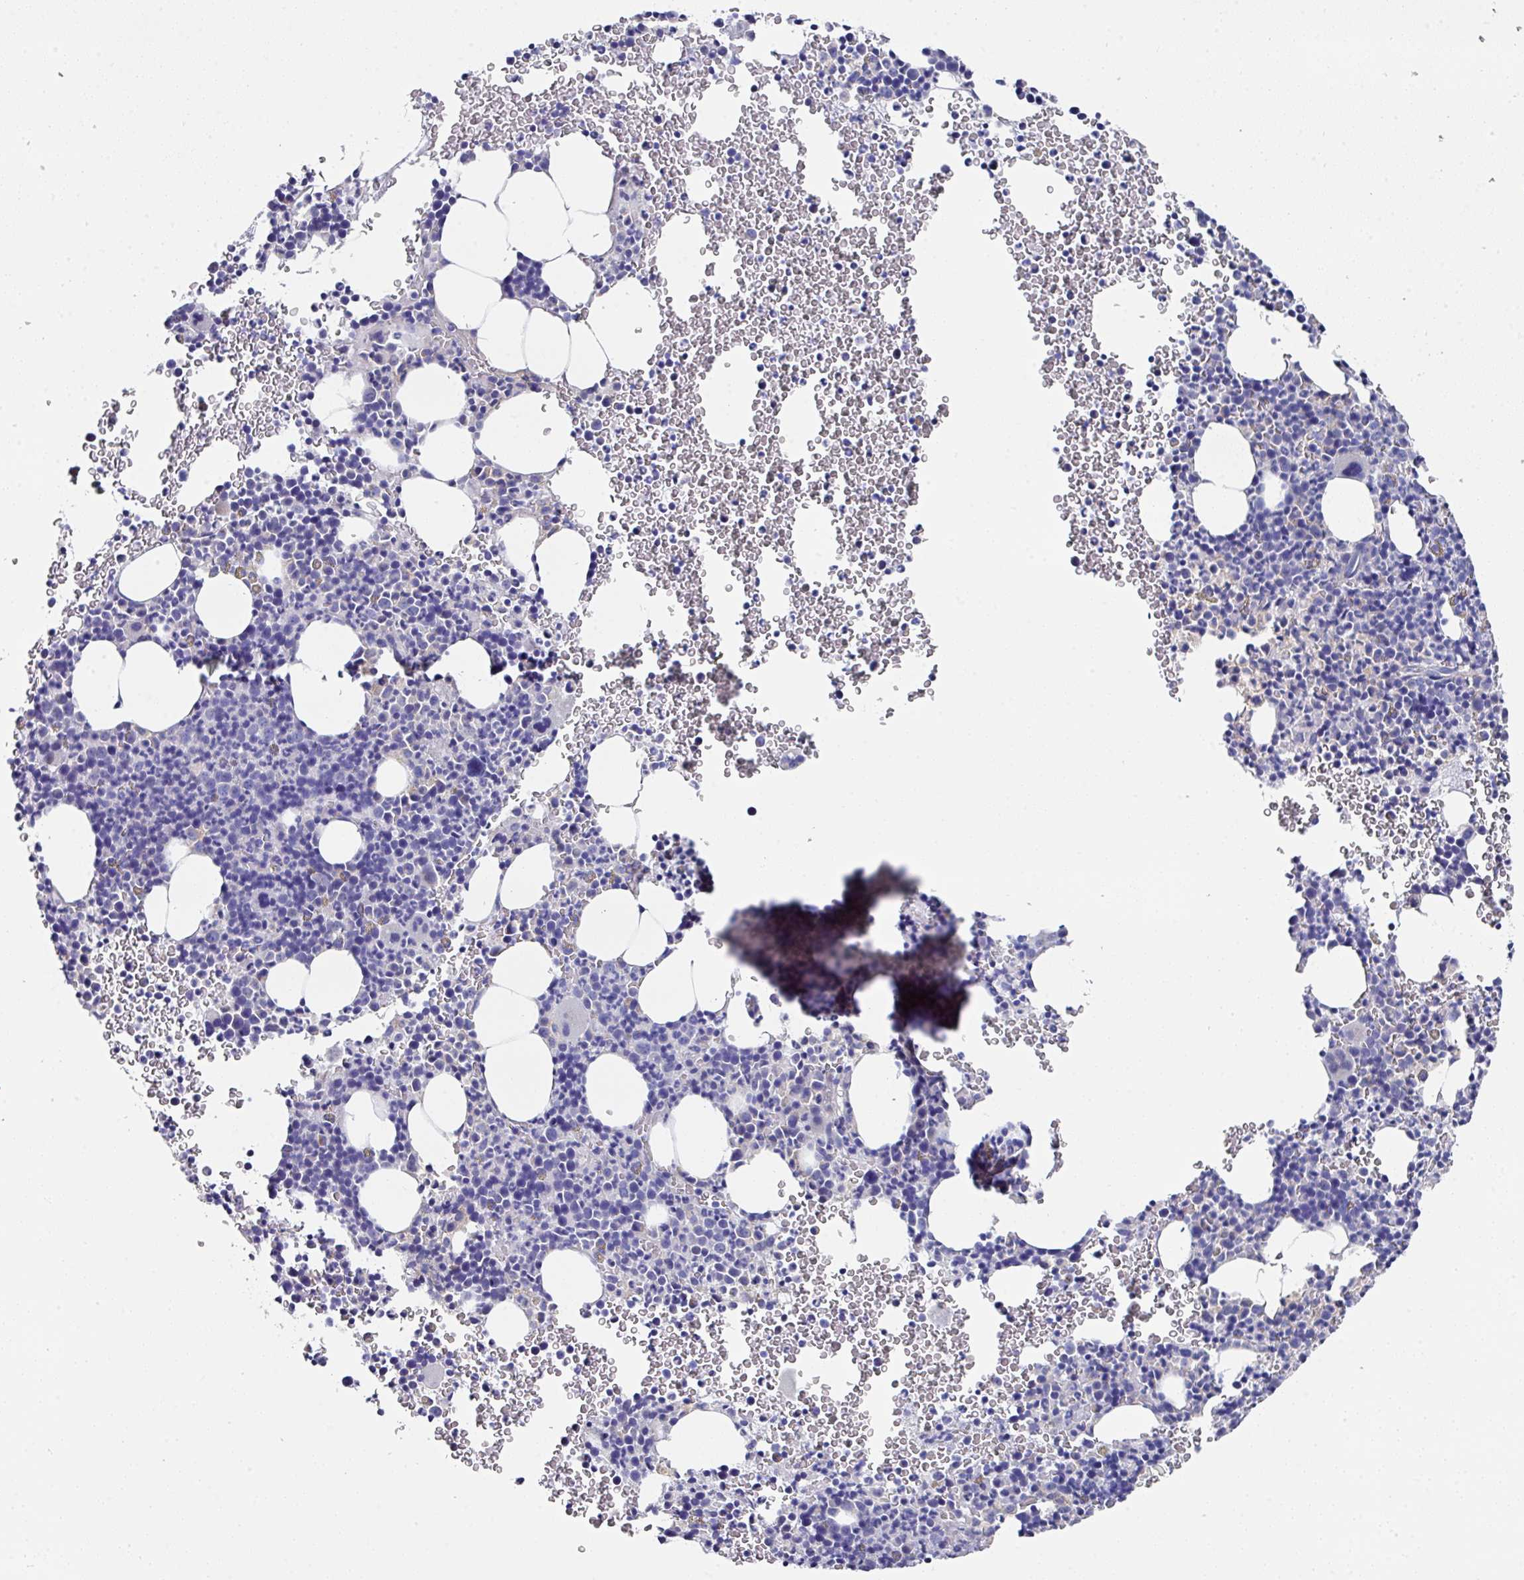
{"staining": {"intensity": "negative", "quantity": "none", "location": "none"}, "tissue": "bone marrow", "cell_type": "Hematopoietic cells", "image_type": "normal", "snomed": [{"axis": "morphology", "description": "Normal tissue, NOS"}, {"axis": "topography", "description": "Bone marrow"}], "caption": "Protein analysis of normal bone marrow exhibits no significant positivity in hematopoietic cells. (IHC, brightfield microscopy, high magnification).", "gene": "CLDN1", "patient": {"sex": "male", "age": 61}}